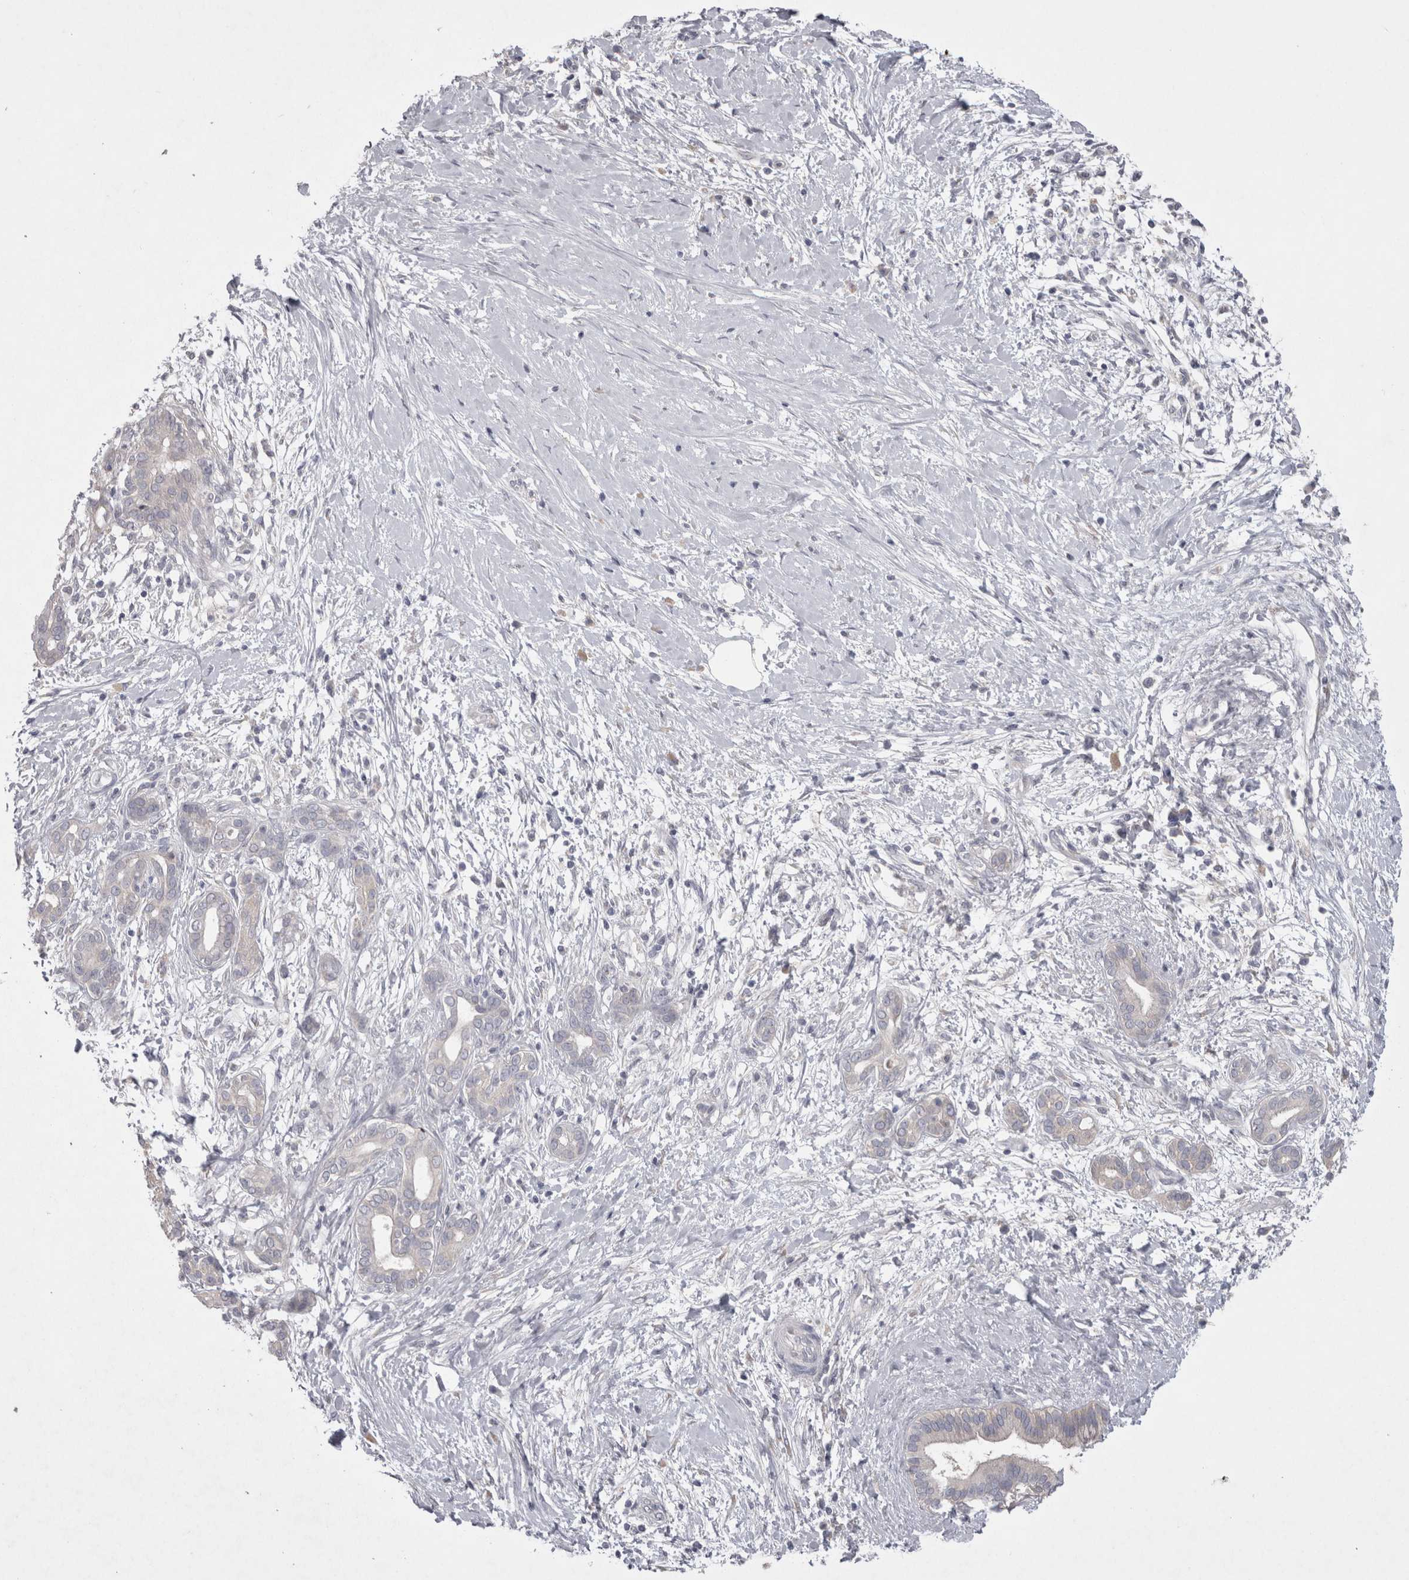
{"staining": {"intensity": "negative", "quantity": "none", "location": "none"}, "tissue": "pancreatic cancer", "cell_type": "Tumor cells", "image_type": "cancer", "snomed": [{"axis": "morphology", "description": "Adenocarcinoma, NOS"}, {"axis": "topography", "description": "Pancreas"}], "caption": "Immunohistochemistry (IHC) micrograph of neoplastic tissue: human adenocarcinoma (pancreatic) stained with DAB (3,3'-diaminobenzidine) exhibits no significant protein positivity in tumor cells. (DAB (3,3'-diaminobenzidine) immunohistochemistry (IHC) with hematoxylin counter stain).", "gene": "LRRC40", "patient": {"sex": "male", "age": 58}}